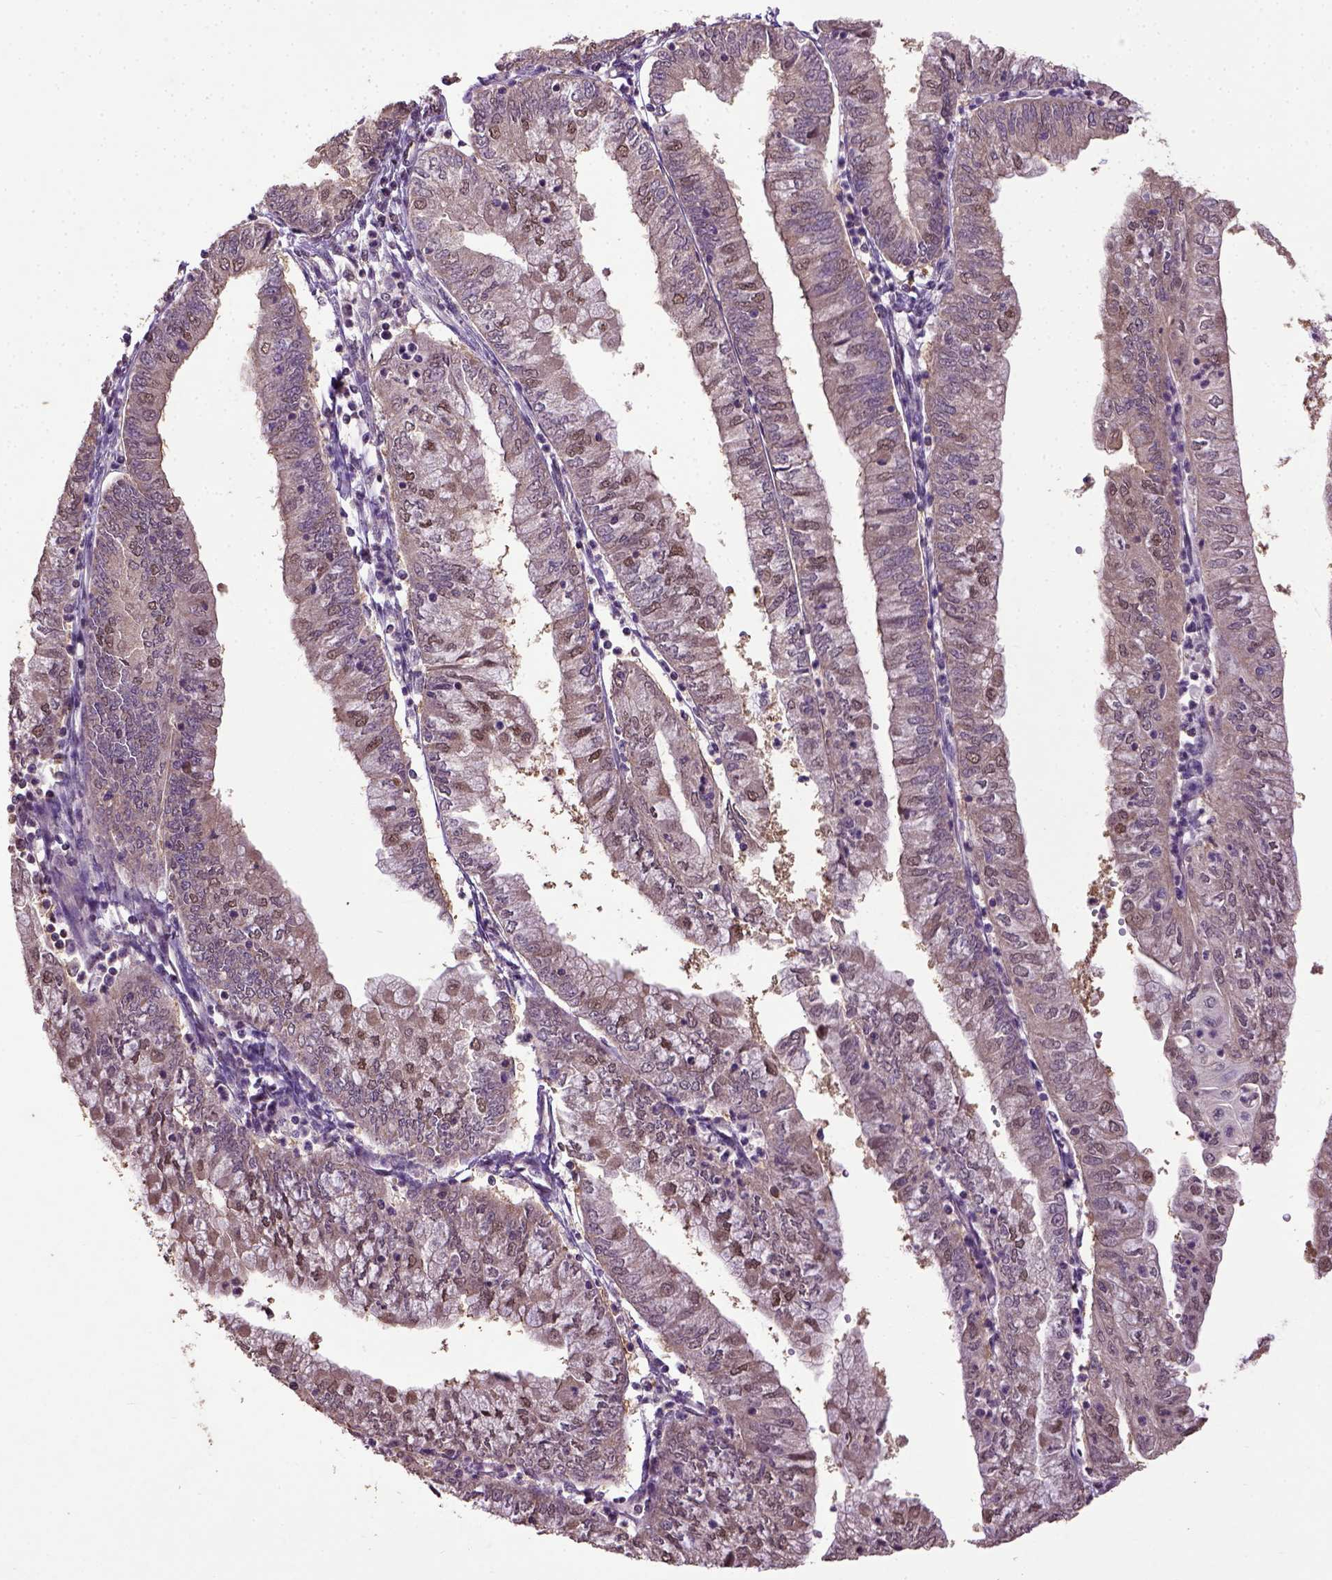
{"staining": {"intensity": "moderate", "quantity": "25%-75%", "location": "nuclear"}, "tissue": "endometrial cancer", "cell_type": "Tumor cells", "image_type": "cancer", "snomed": [{"axis": "morphology", "description": "Adenocarcinoma, NOS"}, {"axis": "topography", "description": "Endometrium"}], "caption": "Immunohistochemistry of human endometrial cancer displays medium levels of moderate nuclear staining in approximately 25%-75% of tumor cells.", "gene": "UBA3", "patient": {"sex": "female", "age": 55}}